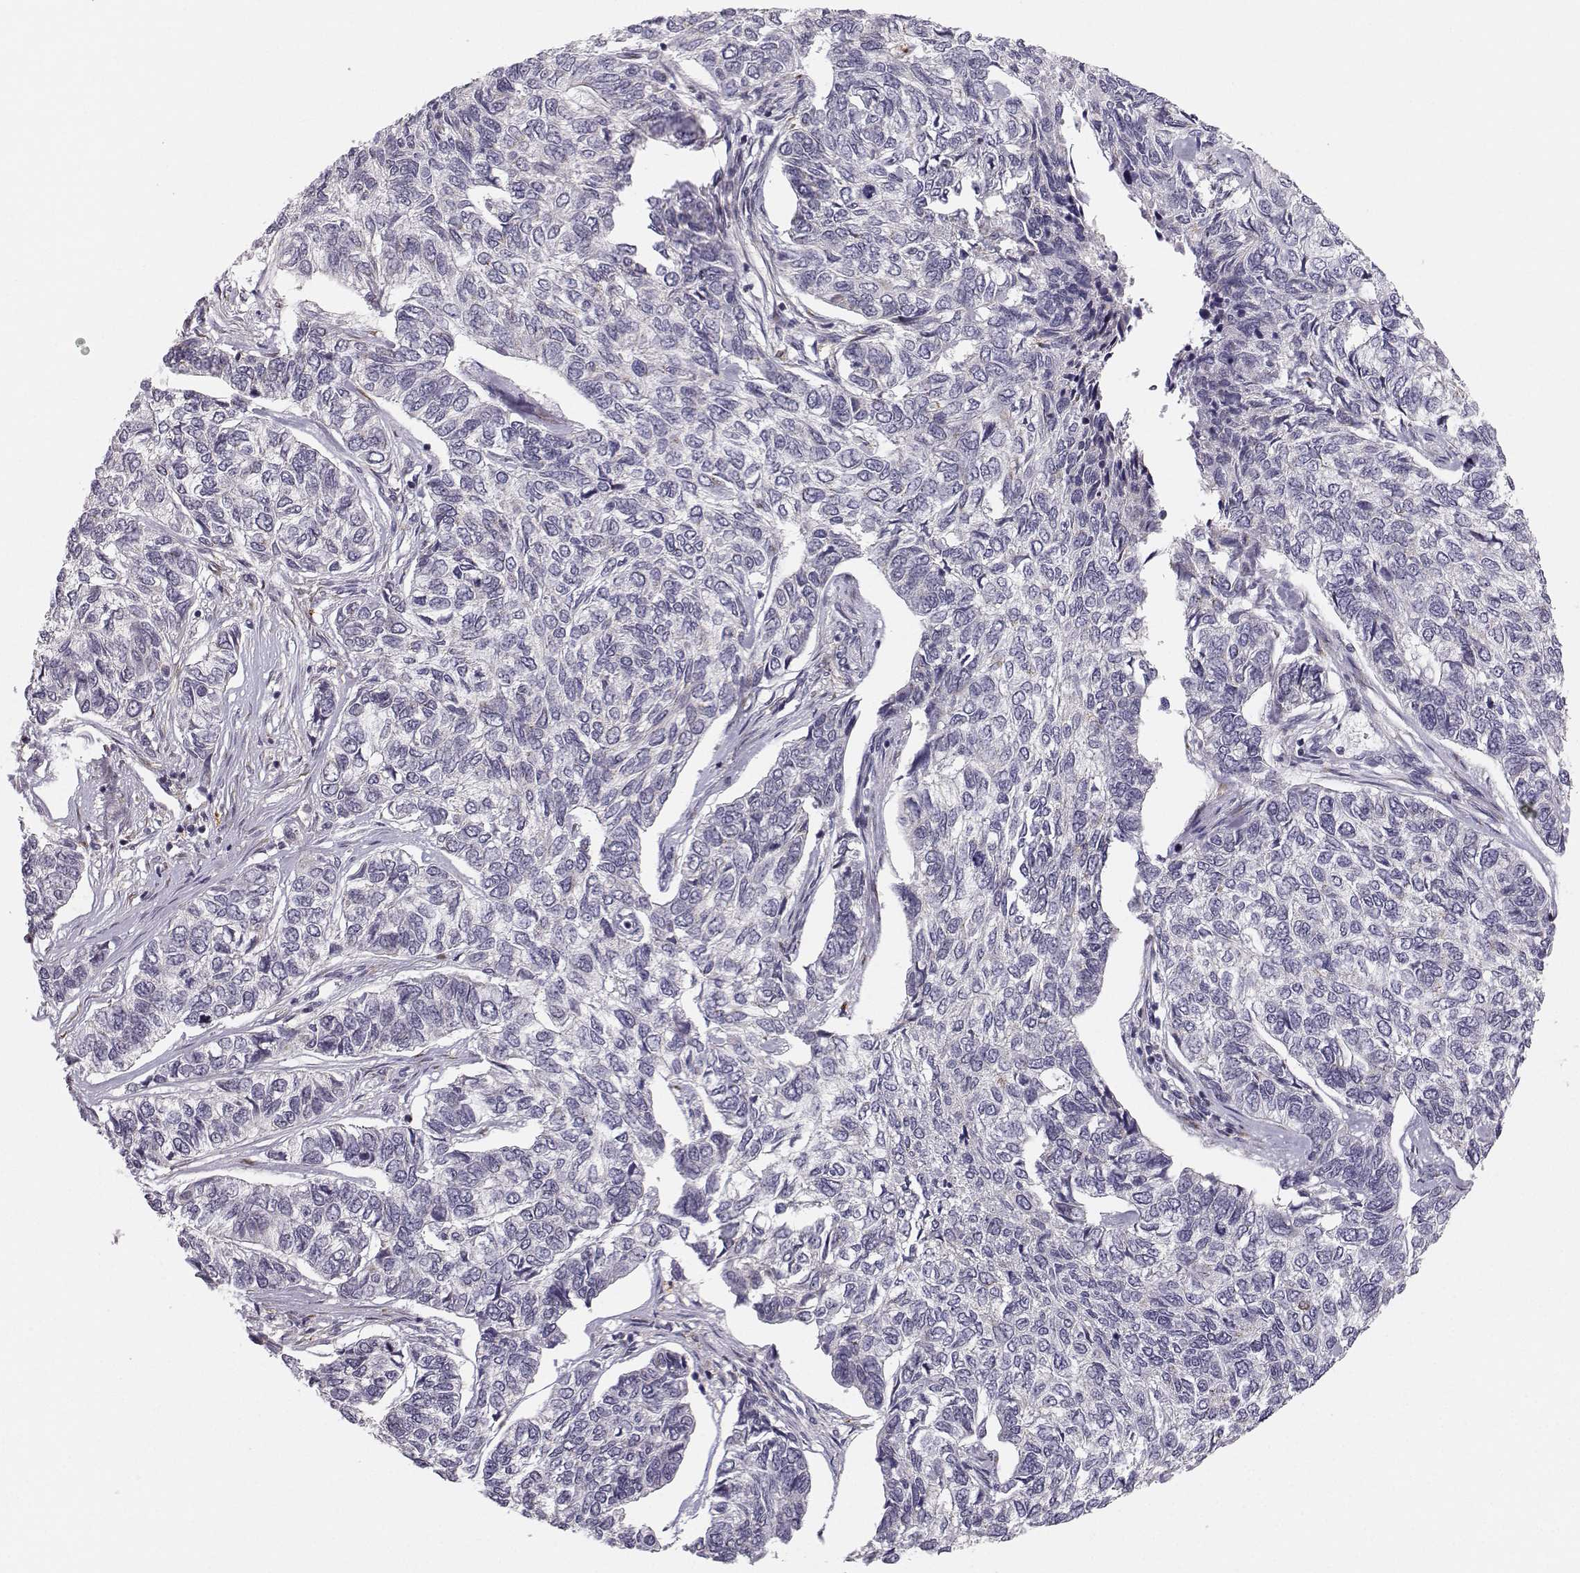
{"staining": {"intensity": "negative", "quantity": "none", "location": "none"}, "tissue": "skin cancer", "cell_type": "Tumor cells", "image_type": "cancer", "snomed": [{"axis": "morphology", "description": "Basal cell carcinoma"}, {"axis": "topography", "description": "Skin"}], "caption": "Human basal cell carcinoma (skin) stained for a protein using IHC shows no expression in tumor cells.", "gene": "HTR7", "patient": {"sex": "female", "age": 65}}